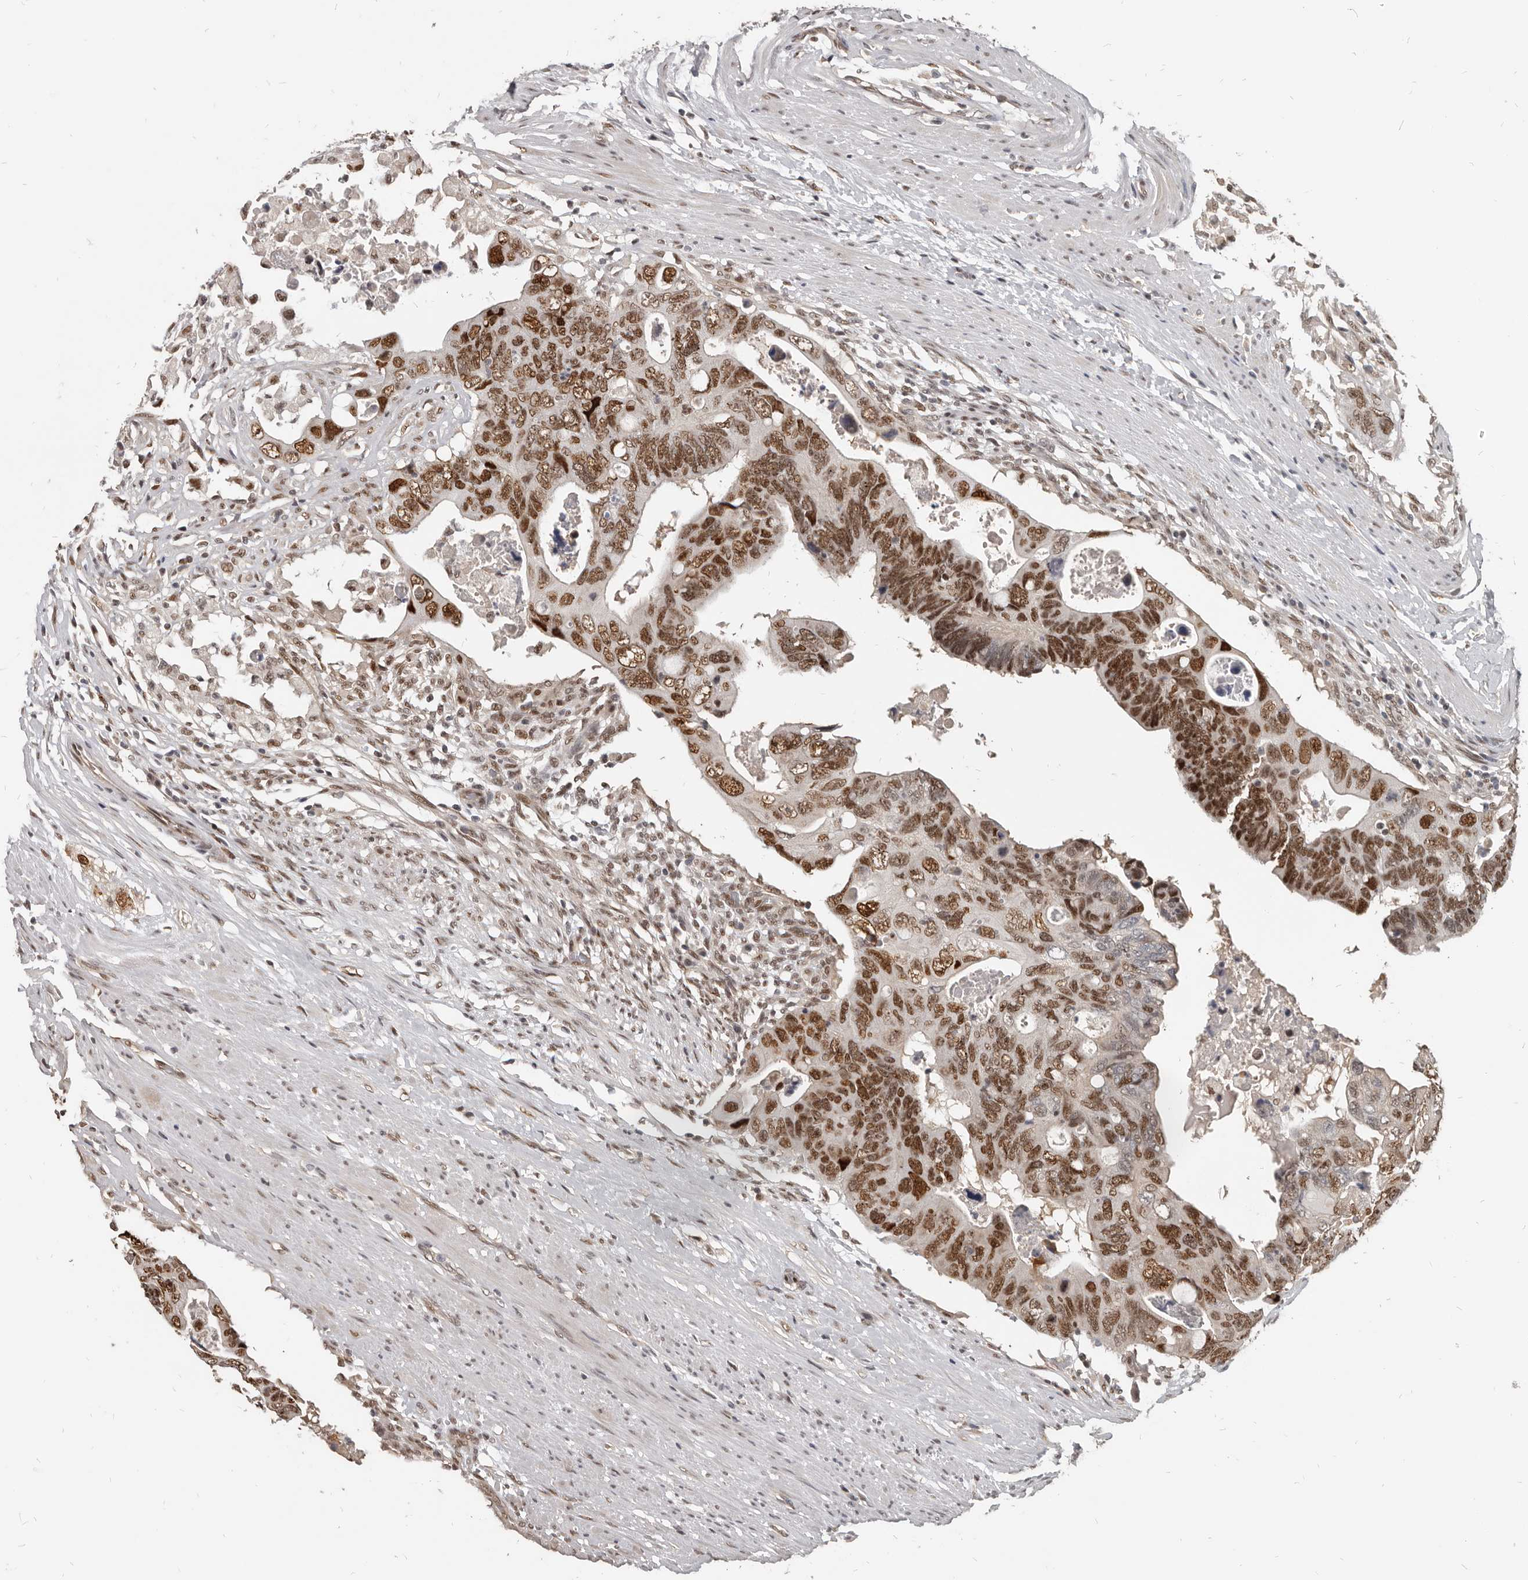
{"staining": {"intensity": "strong", "quantity": ">75%", "location": "nuclear"}, "tissue": "colorectal cancer", "cell_type": "Tumor cells", "image_type": "cancer", "snomed": [{"axis": "morphology", "description": "Adenocarcinoma, NOS"}, {"axis": "topography", "description": "Rectum"}], "caption": "Immunohistochemical staining of adenocarcinoma (colorectal) shows strong nuclear protein expression in approximately >75% of tumor cells.", "gene": "ATF5", "patient": {"sex": "male", "age": 53}}